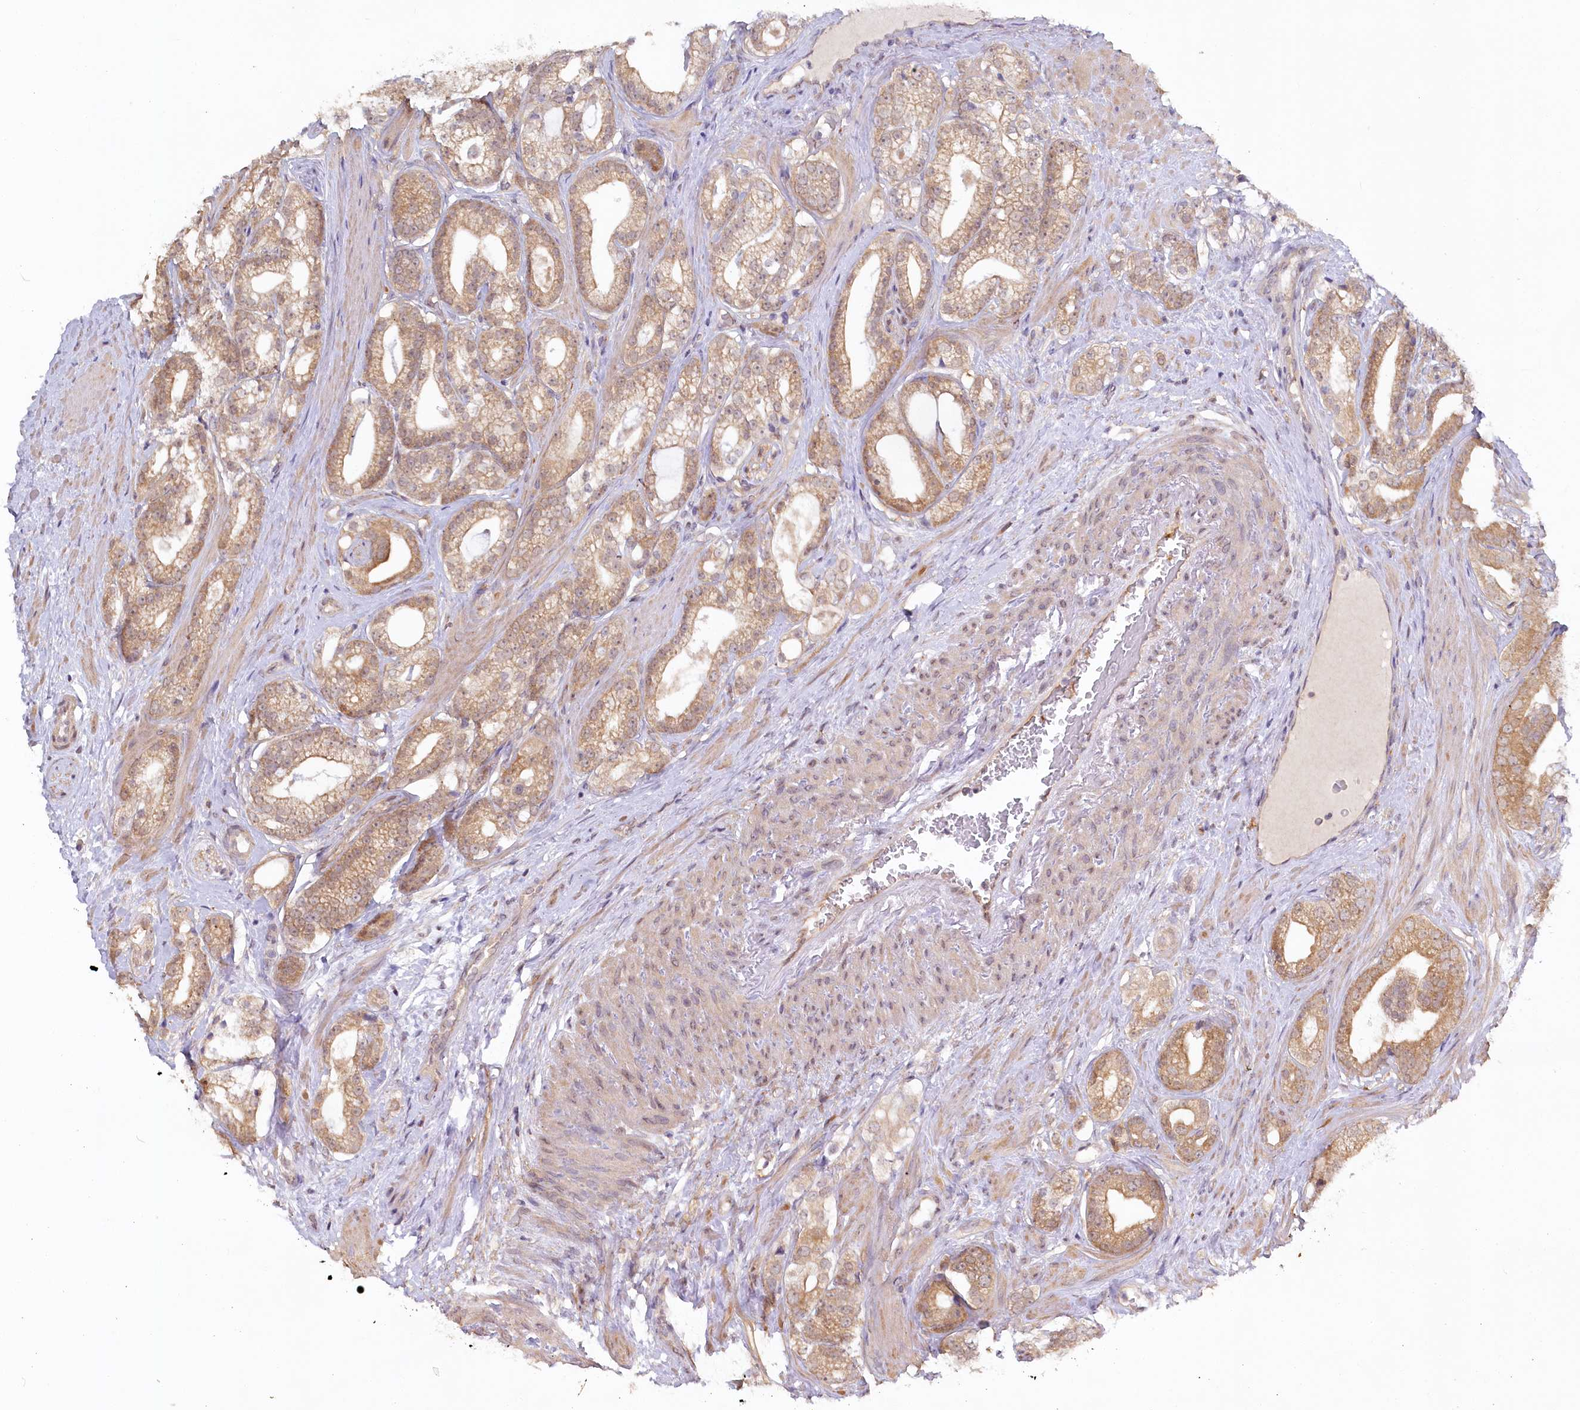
{"staining": {"intensity": "moderate", "quantity": "25%-75%", "location": "cytoplasmic/membranous"}, "tissue": "prostate cancer", "cell_type": "Tumor cells", "image_type": "cancer", "snomed": [{"axis": "morphology", "description": "Adenocarcinoma, High grade"}, {"axis": "topography", "description": "Prostate"}], "caption": "Moderate cytoplasmic/membranous staining for a protein is appreciated in about 25%-75% of tumor cells of high-grade adenocarcinoma (prostate) using immunohistochemistry (IHC).", "gene": "AAMDC", "patient": {"sex": "male", "age": 60}}